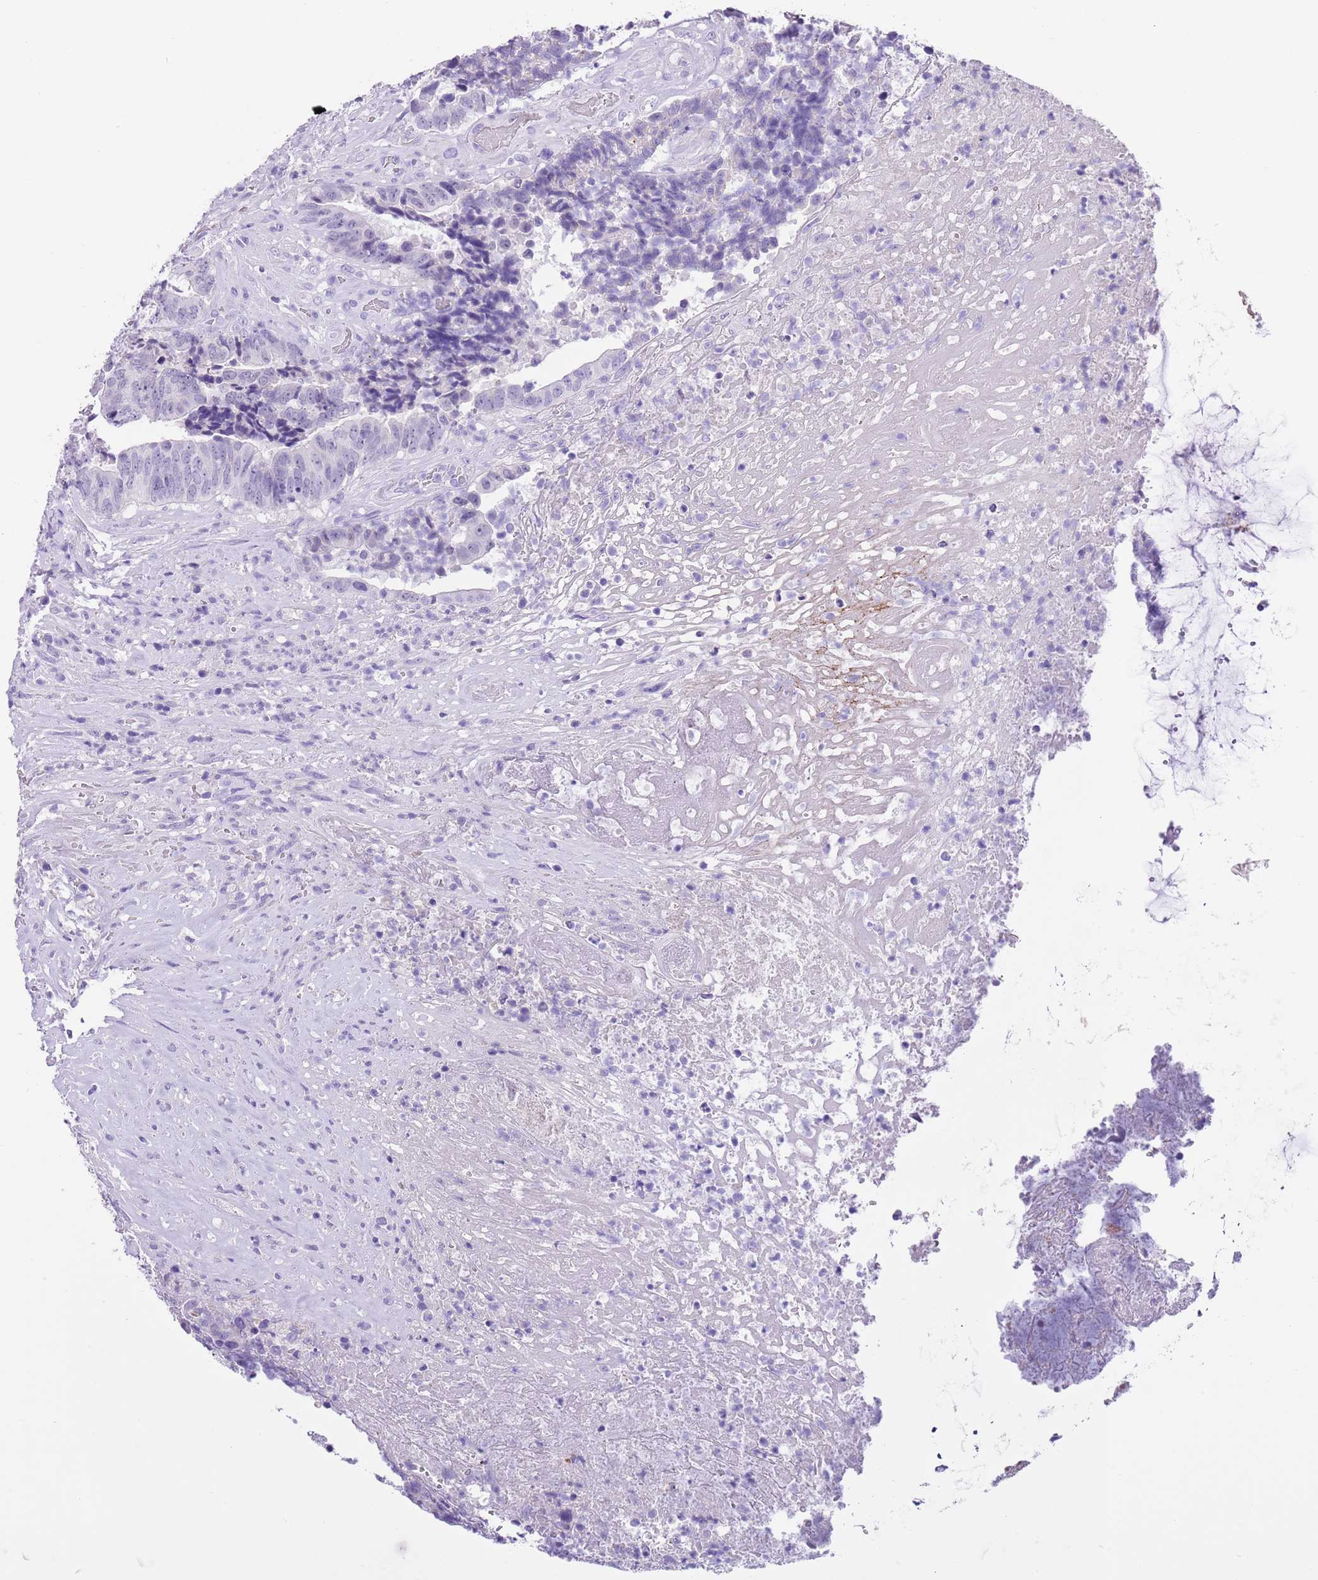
{"staining": {"intensity": "negative", "quantity": "none", "location": "none"}, "tissue": "colorectal cancer", "cell_type": "Tumor cells", "image_type": "cancer", "snomed": [{"axis": "morphology", "description": "Adenocarcinoma, NOS"}, {"axis": "topography", "description": "Rectum"}], "caption": "This micrograph is of adenocarcinoma (colorectal) stained with IHC to label a protein in brown with the nuclei are counter-stained blue. There is no positivity in tumor cells.", "gene": "TBC1D10B", "patient": {"sex": "male", "age": 72}}